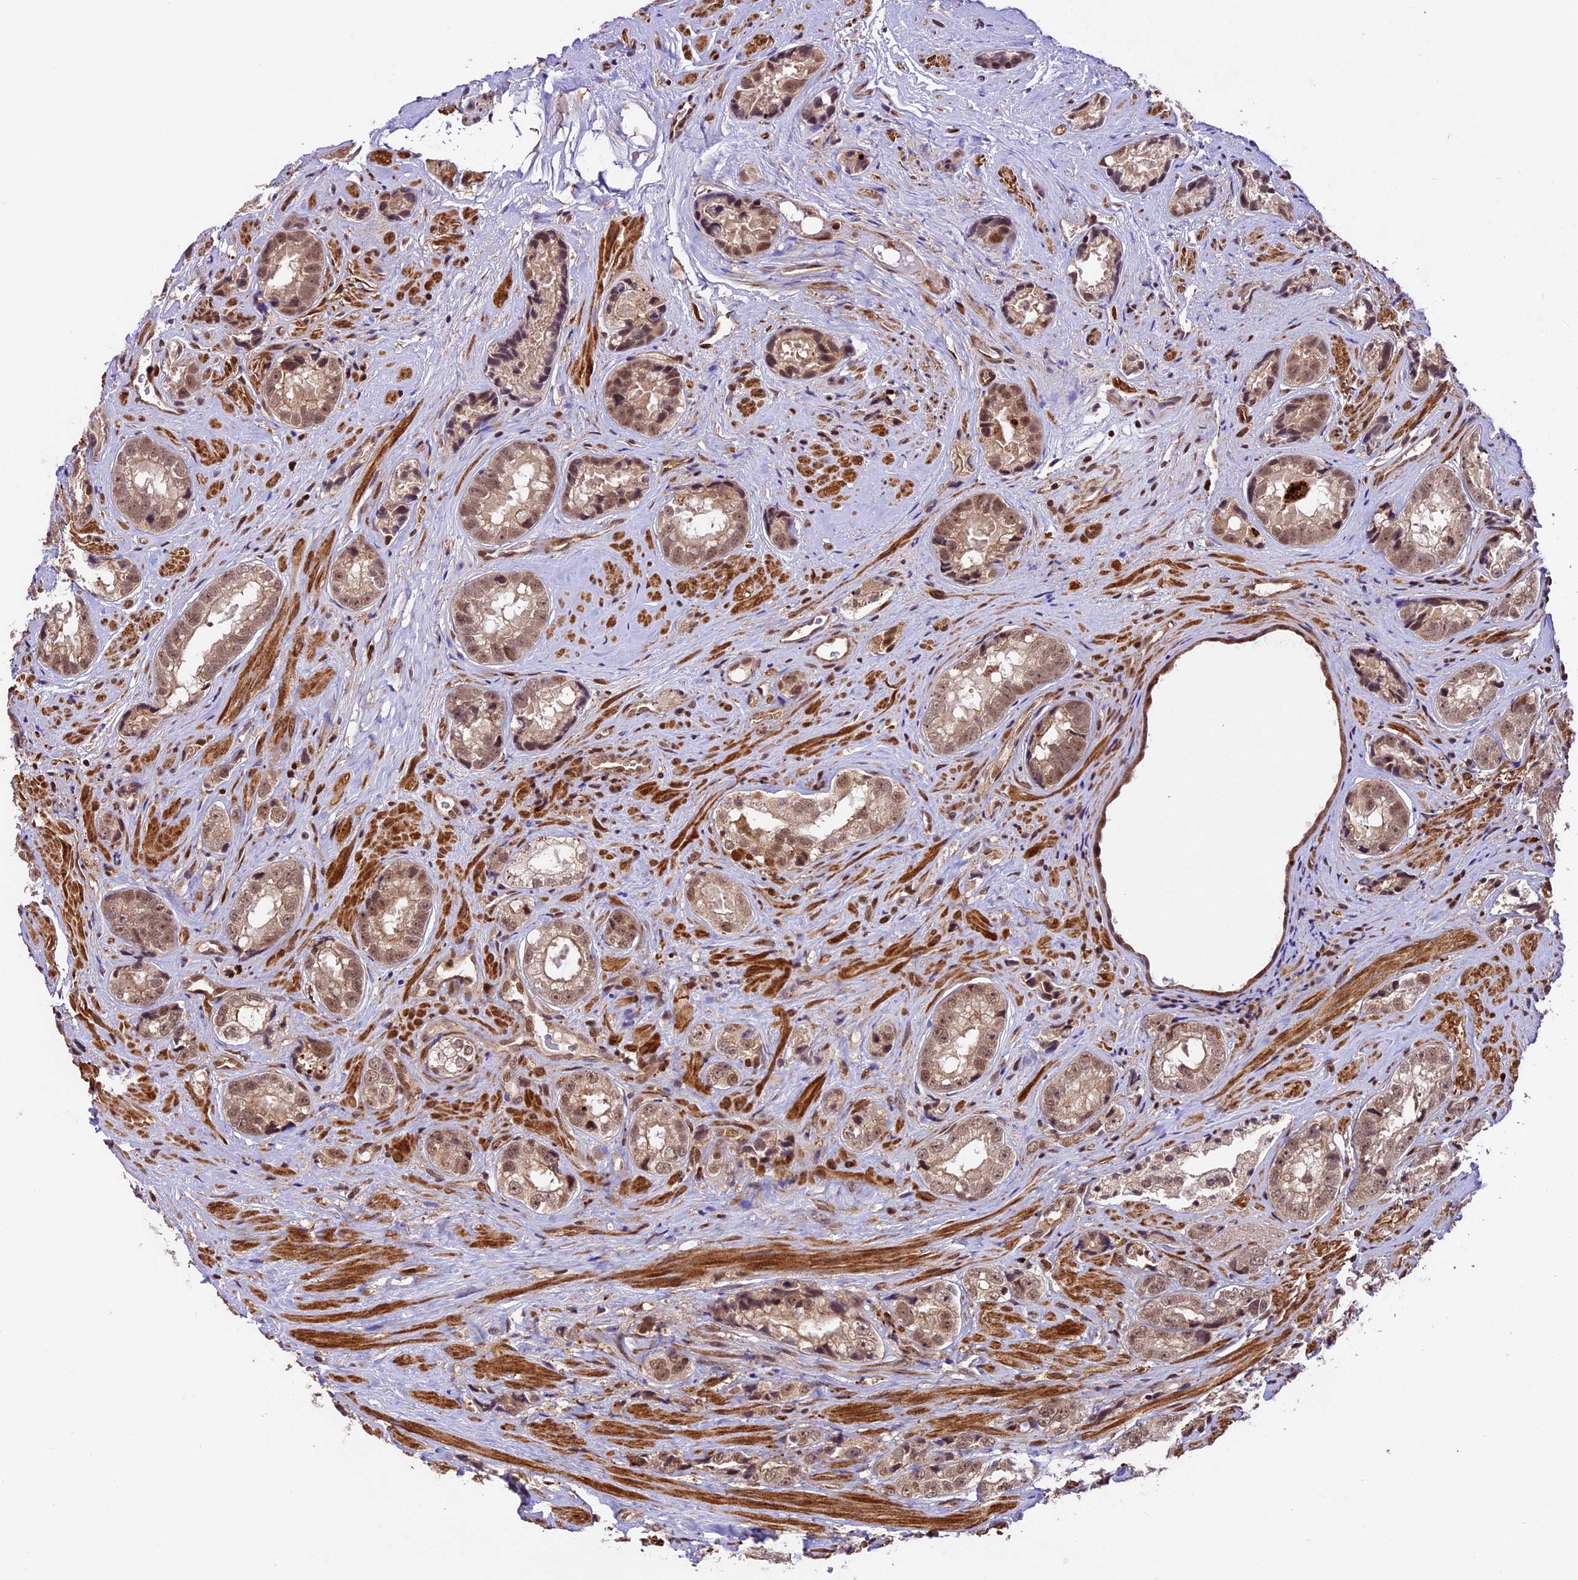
{"staining": {"intensity": "weak", "quantity": "25%-75%", "location": "cytoplasmic/membranous,nuclear"}, "tissue": "prostate cancer", "cell_type": "Tumor cells", "image_type": "cancer", "snomed": [{"axis": "morphology", "description": "Adenocarcinoma, High grade"}, {"axis": "topography", "description": "Prostate"}], "caption": "Protein expression analysis of prostate cancer reveals weak cytoplasmic/membranous and nuclear positivity in about 25%-75% of tumor cells.", "gene": "DHX38", "patient": {"sex": "male", "age": 61}}